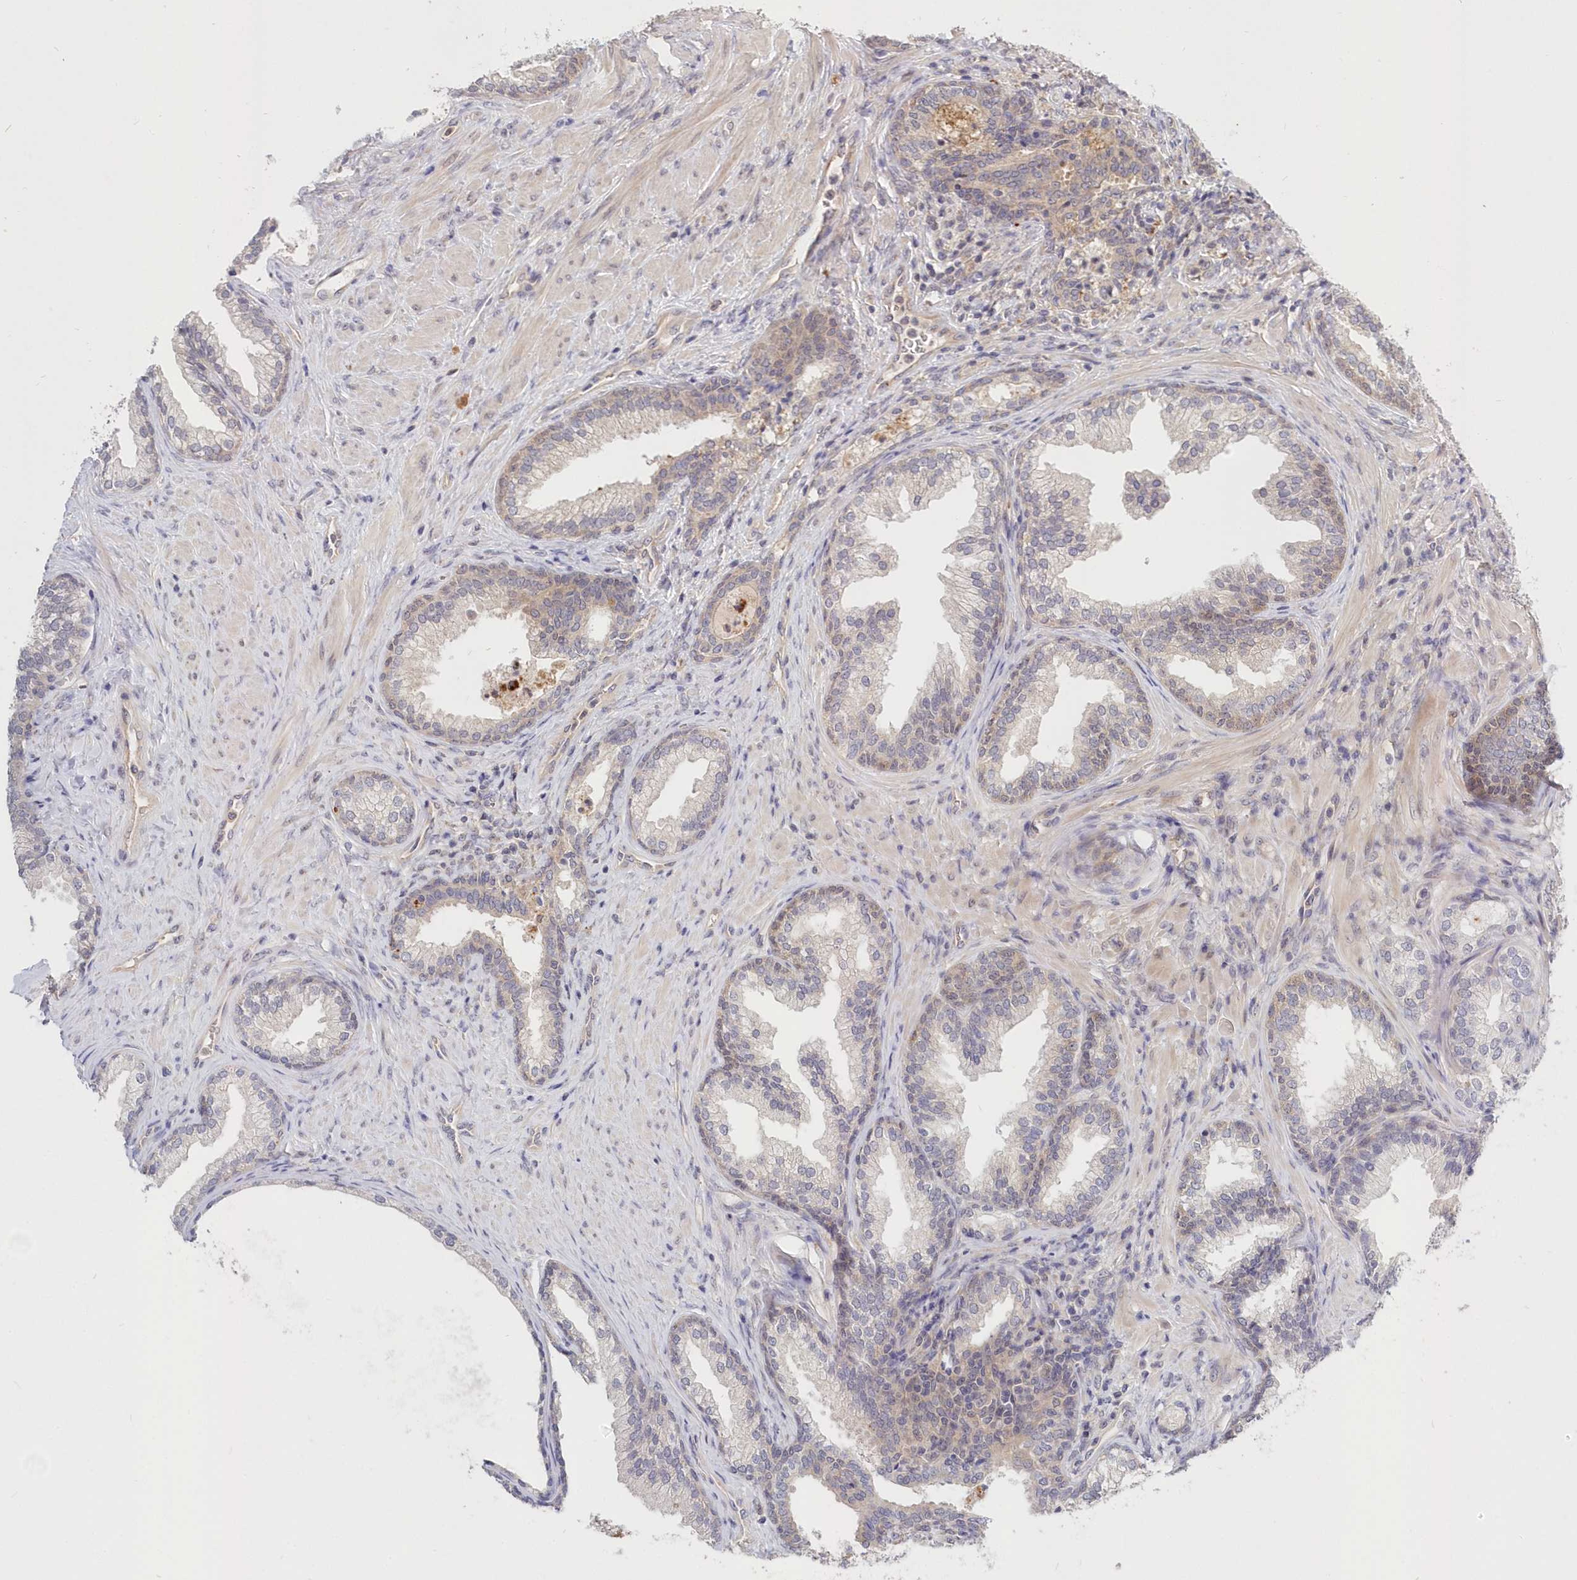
{"staining": {"intensity": "weak", "quantity": "<25%", "location": "cytoplasmic/membranous"}, "tissue": "prostate", "cell_type": "Glandular cells", "image_type": "normal", "snomed": [{"axis": "morphology", "description": "Normal tissue, NOS"}, {"axis": "topography", "description": "Prostate"}], "caption": "This is a micrograph of immunohistochemistry (IHC) staining of benign prostate, which shows no positivity in glandular cells.", "gene": "KATNA1", "patient": {"sex": "male", "age": 76}}